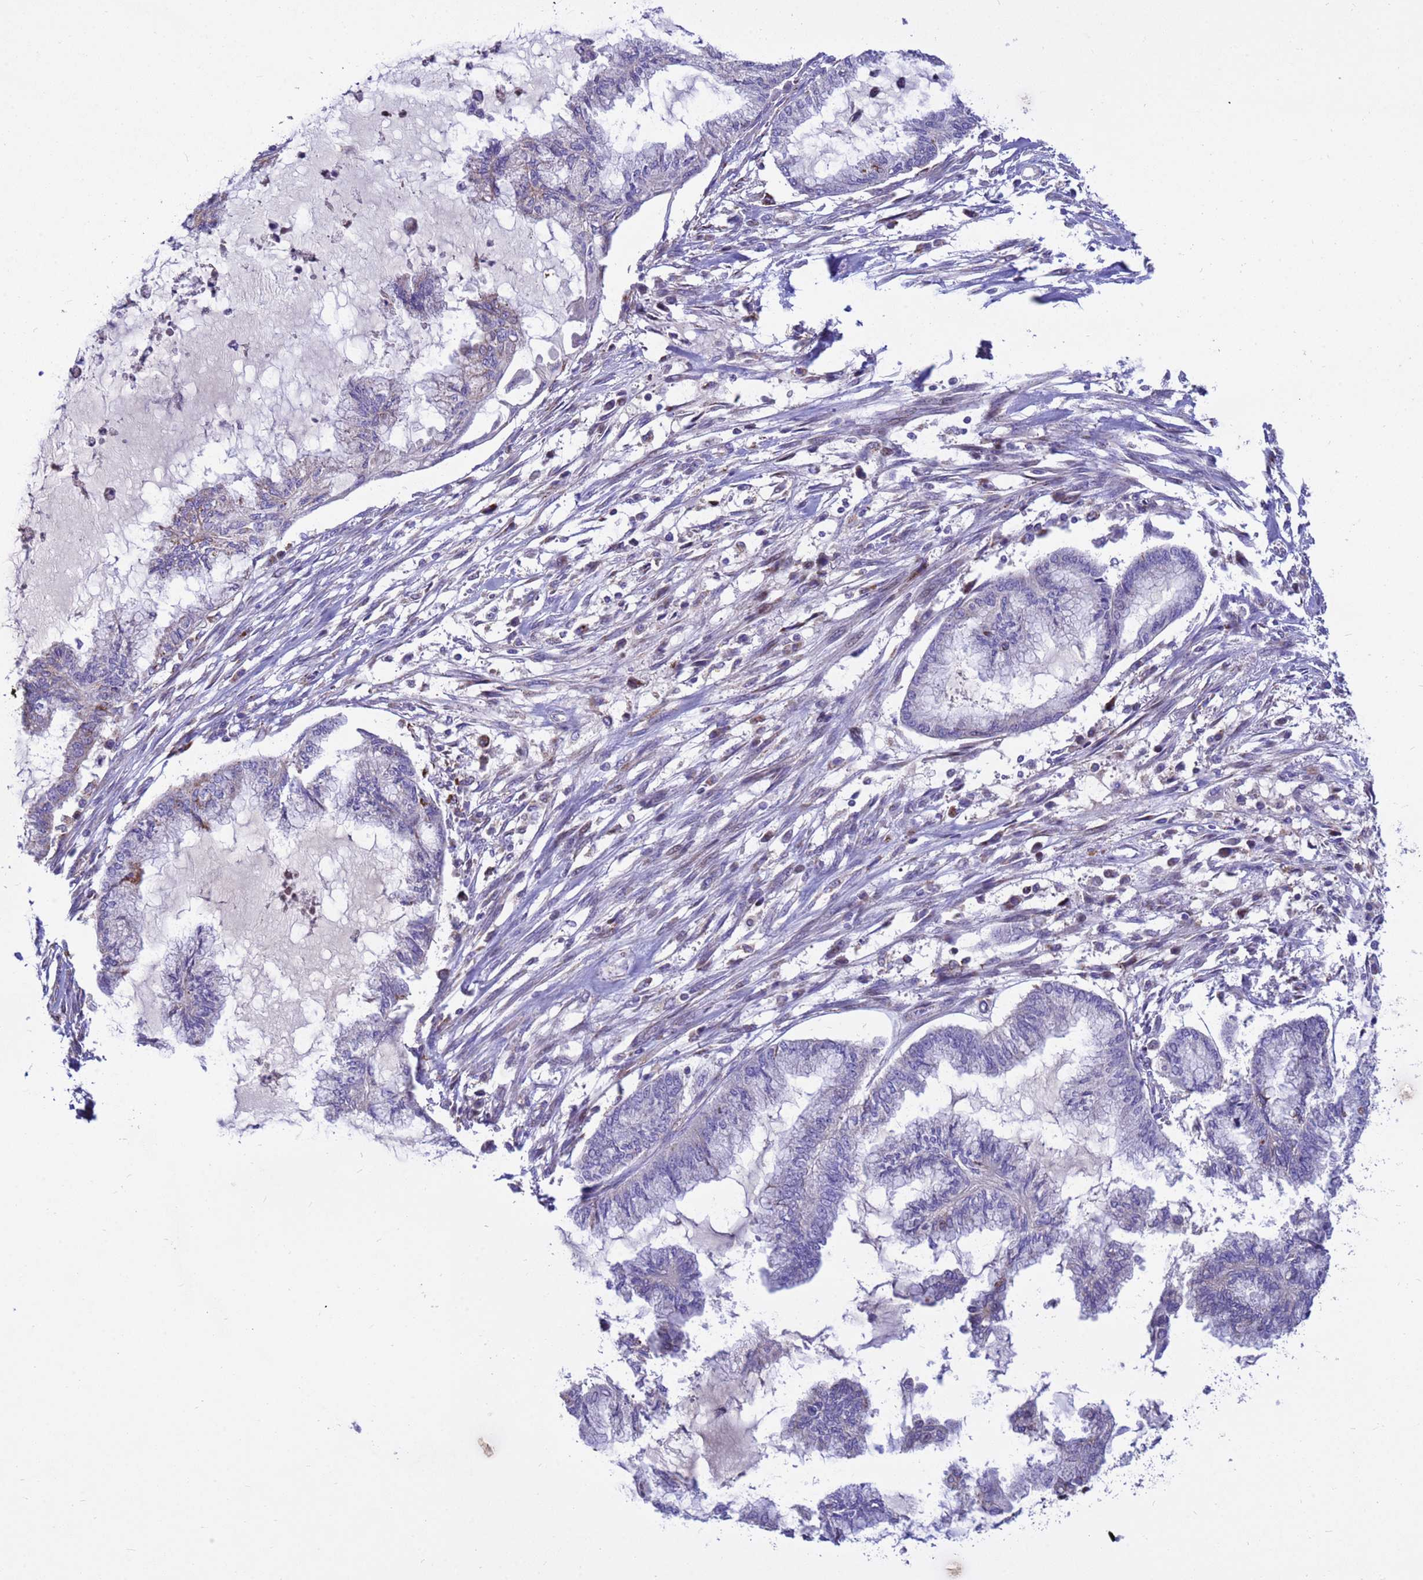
{"staining": {"intensity": "negative", "quantity": "none", "location": "none"}, "tissue": "endometrial cancer", "cell_type": "Tumor cells", "image_type": "cancer", "snomed": [{"axis": "morphology", "description": "Adenocarcinoma, NOS"}, {"axis": "topography", "description": "Endometrium"}], "caption": "The immunohistochemistry (IHC) micrograph has no significant expression in tumor cells of endometrial cancer (adenocarcinoma) tissue. (Brightfield microscopy of DAB immunohistochemistry at high magnification).", "gene": "TUBGCP3", "patient": {"sex": "female", "age": 86}}